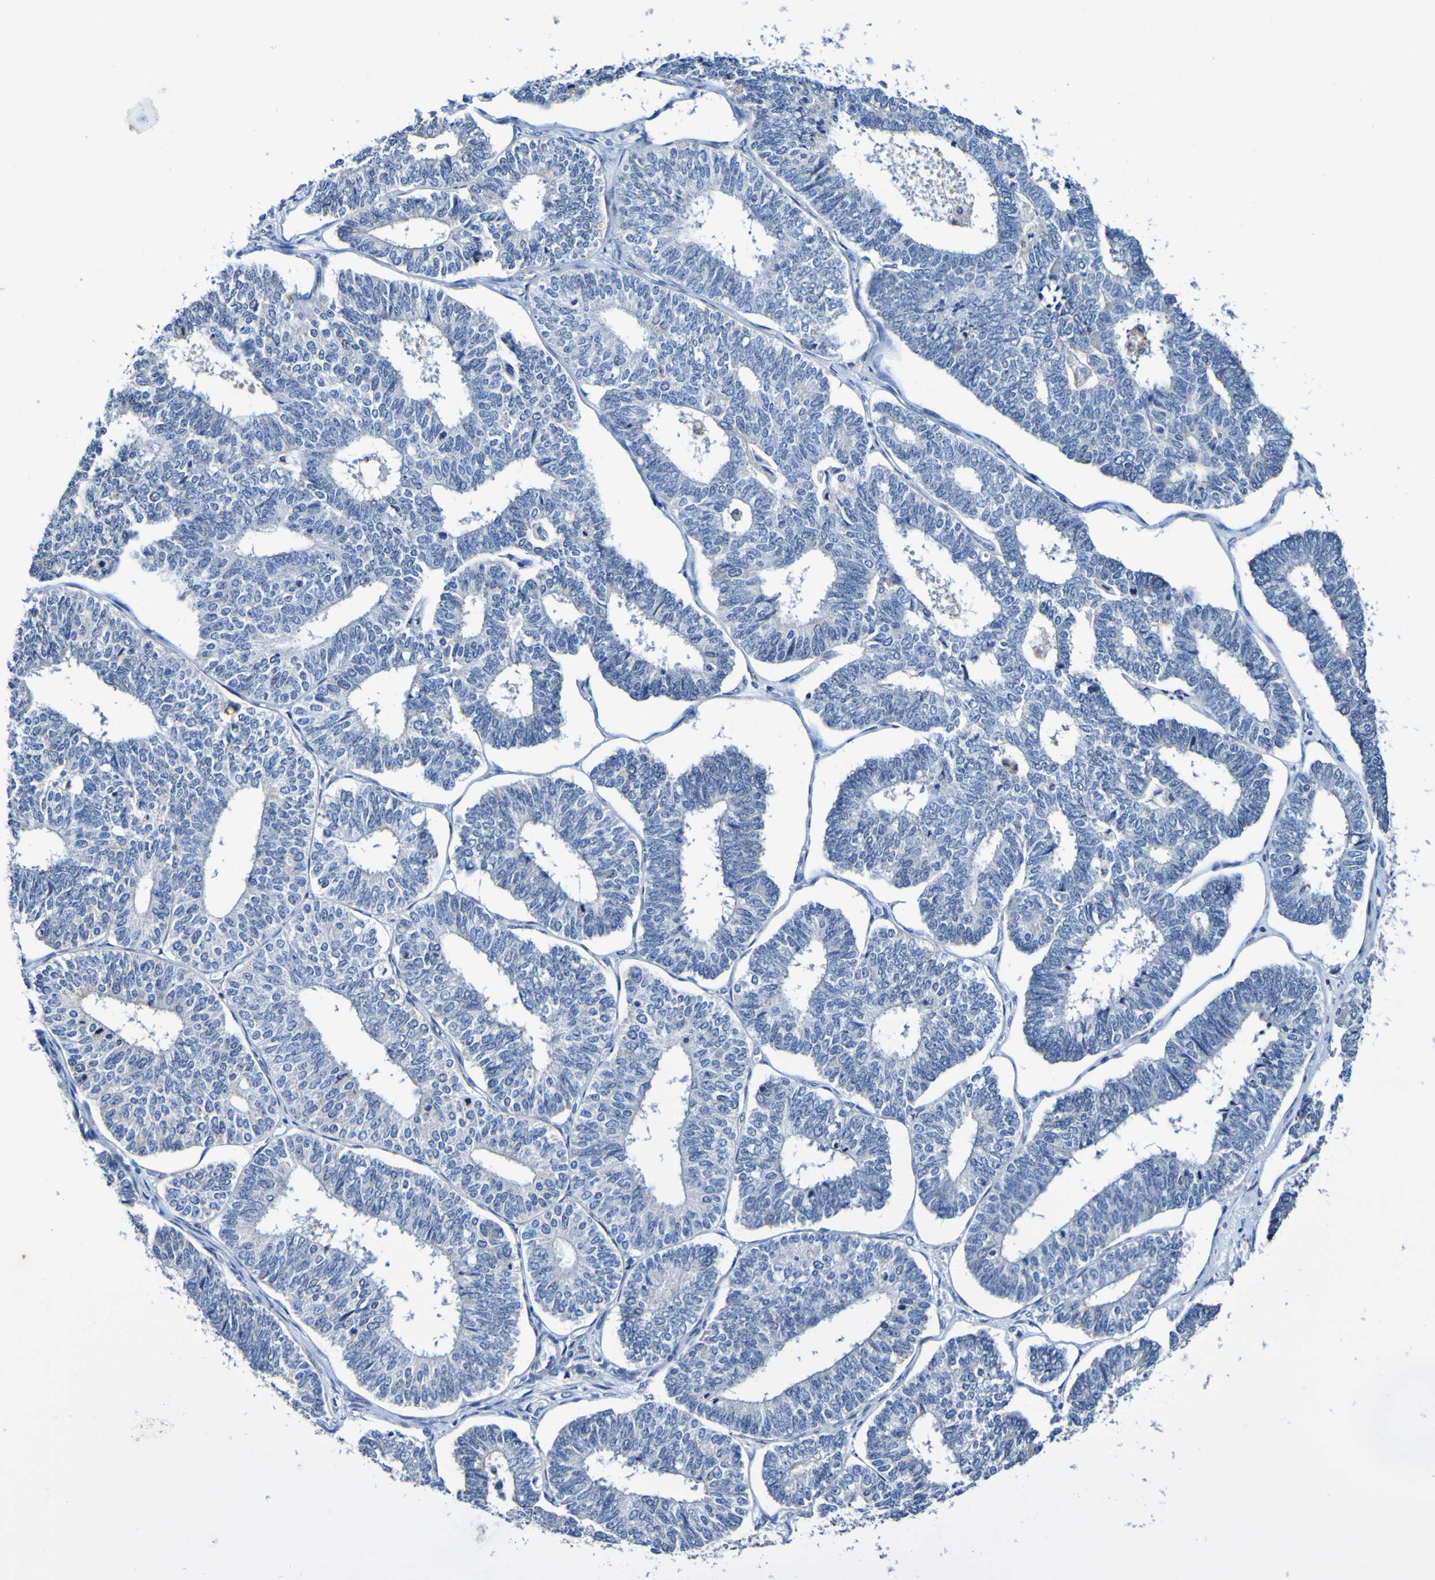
{"staining": {"intensity": "negative", "quantity": "none", "location": "none"}, "tissue": "endometrial cancer", "cell_type": "Tumor cells", "image_type": "cancer", "snomed": [{"axis": "morphology", "description": "Adenocarcinoma, NOS"}, {"axis": "topography", "description": "Endometrium"}], "caption": "High magnification brightfield microscopy of adenocarcinoma (endometrial) stained with DAB (brown) and counterstained with hematoxylin (blue): tumor cells show no significant expression.", "gene": "ACVR1C", "patient": {"sex": "female", "age": 70}}